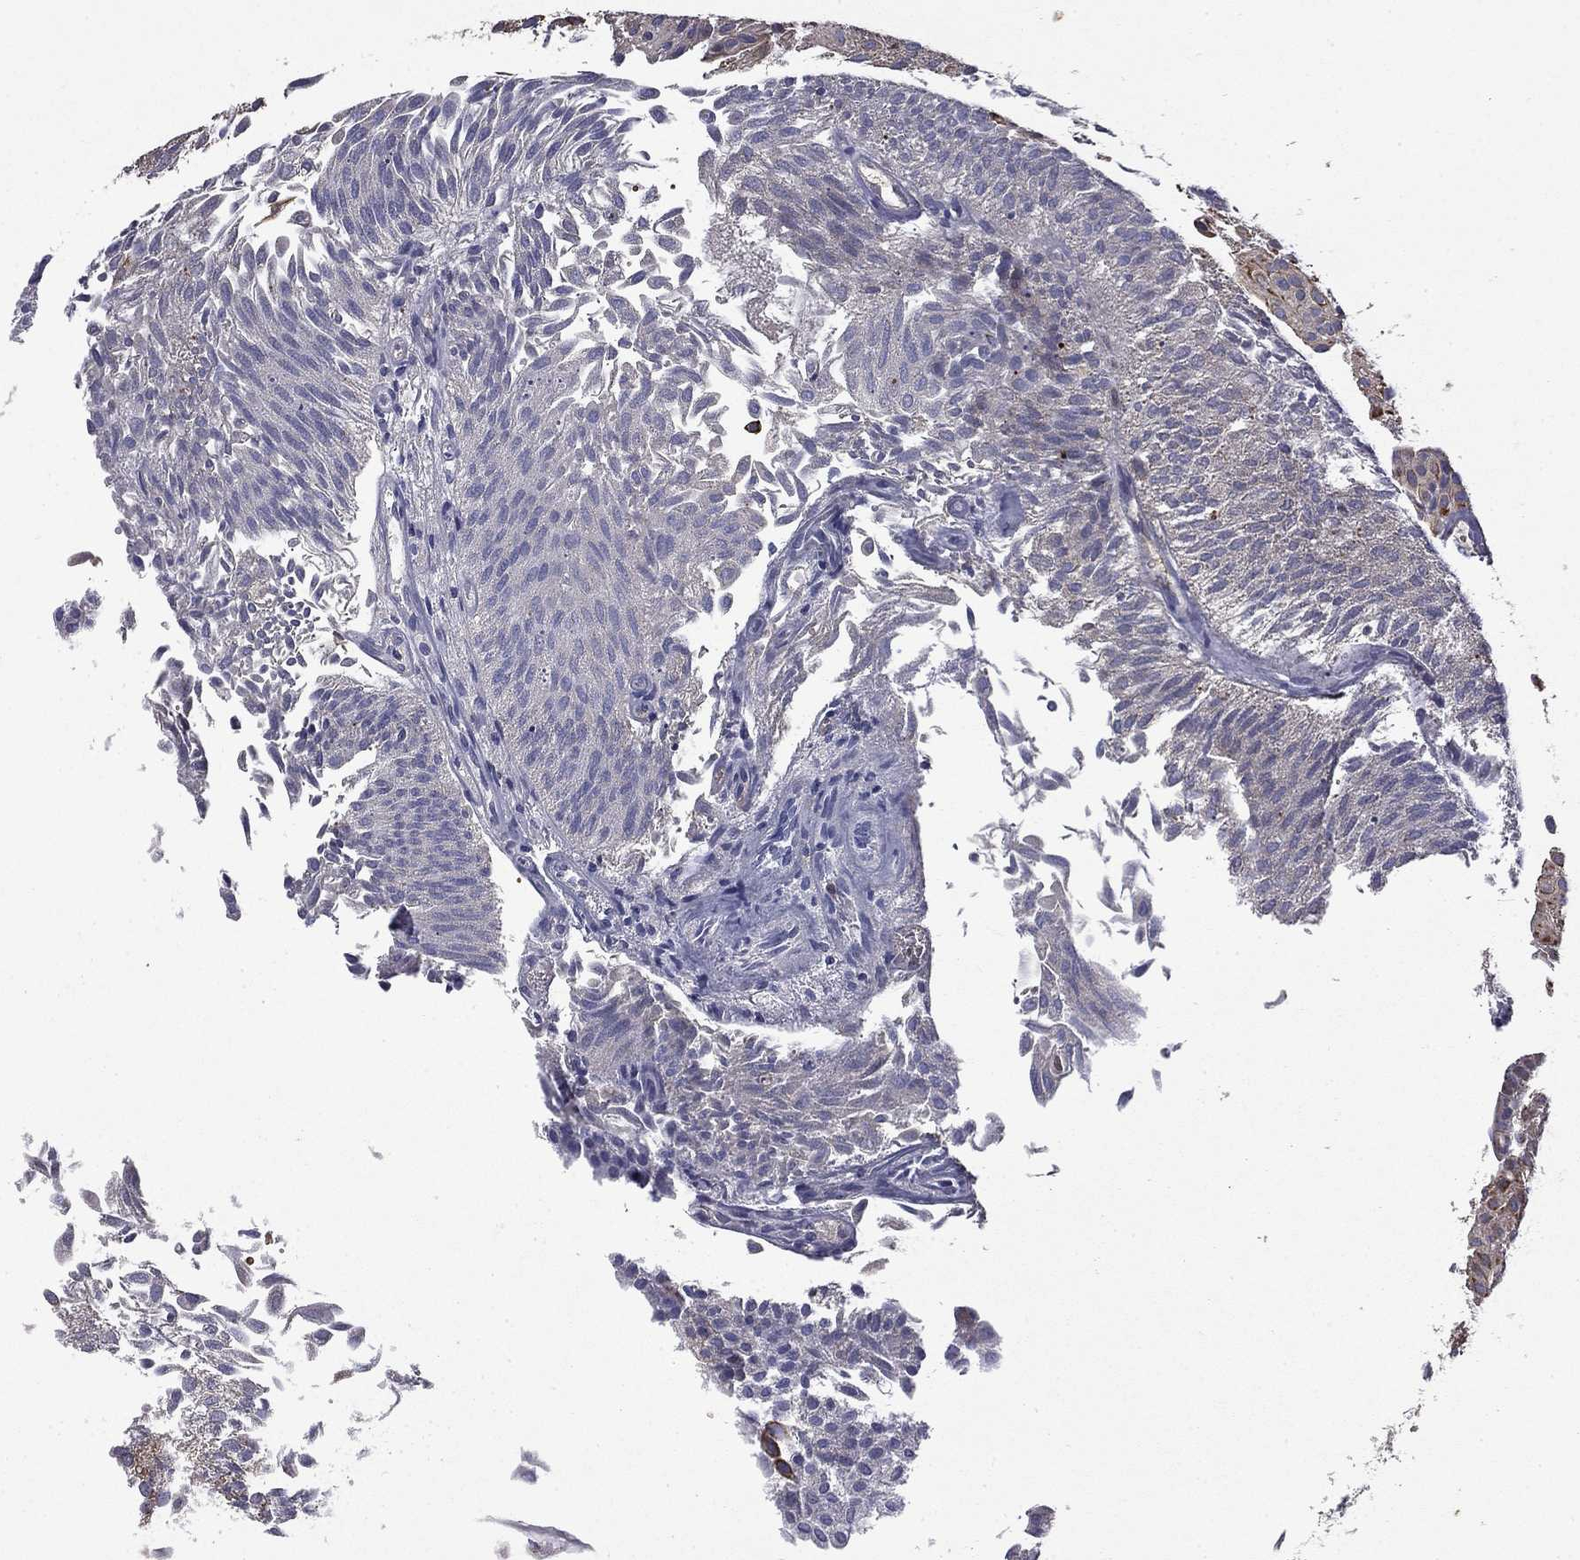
{"staining": {"intensity": "strong", "quantity": "25%-75%", "location": "cytoplasmic/membranous"}, "tissue": "urothelial cancer", "cell_type": "Tumor cells", "image_type": "cancer", "snomed": [{"axis": "morphology", "description": "Urothelial carcinoma, Low grade"}, {"axis": "topography", "description": "Urinary bladder"}], "caption": "A brown stain labels strong cytoplasmic/membranous staining of a protein in human urothelial carcinoma (low-grade) tumor cells. (IHC, brightfield microscopy, high magnification).", "gene": "CEACAM7", "patient": {"sex": "male", "age": 64}}